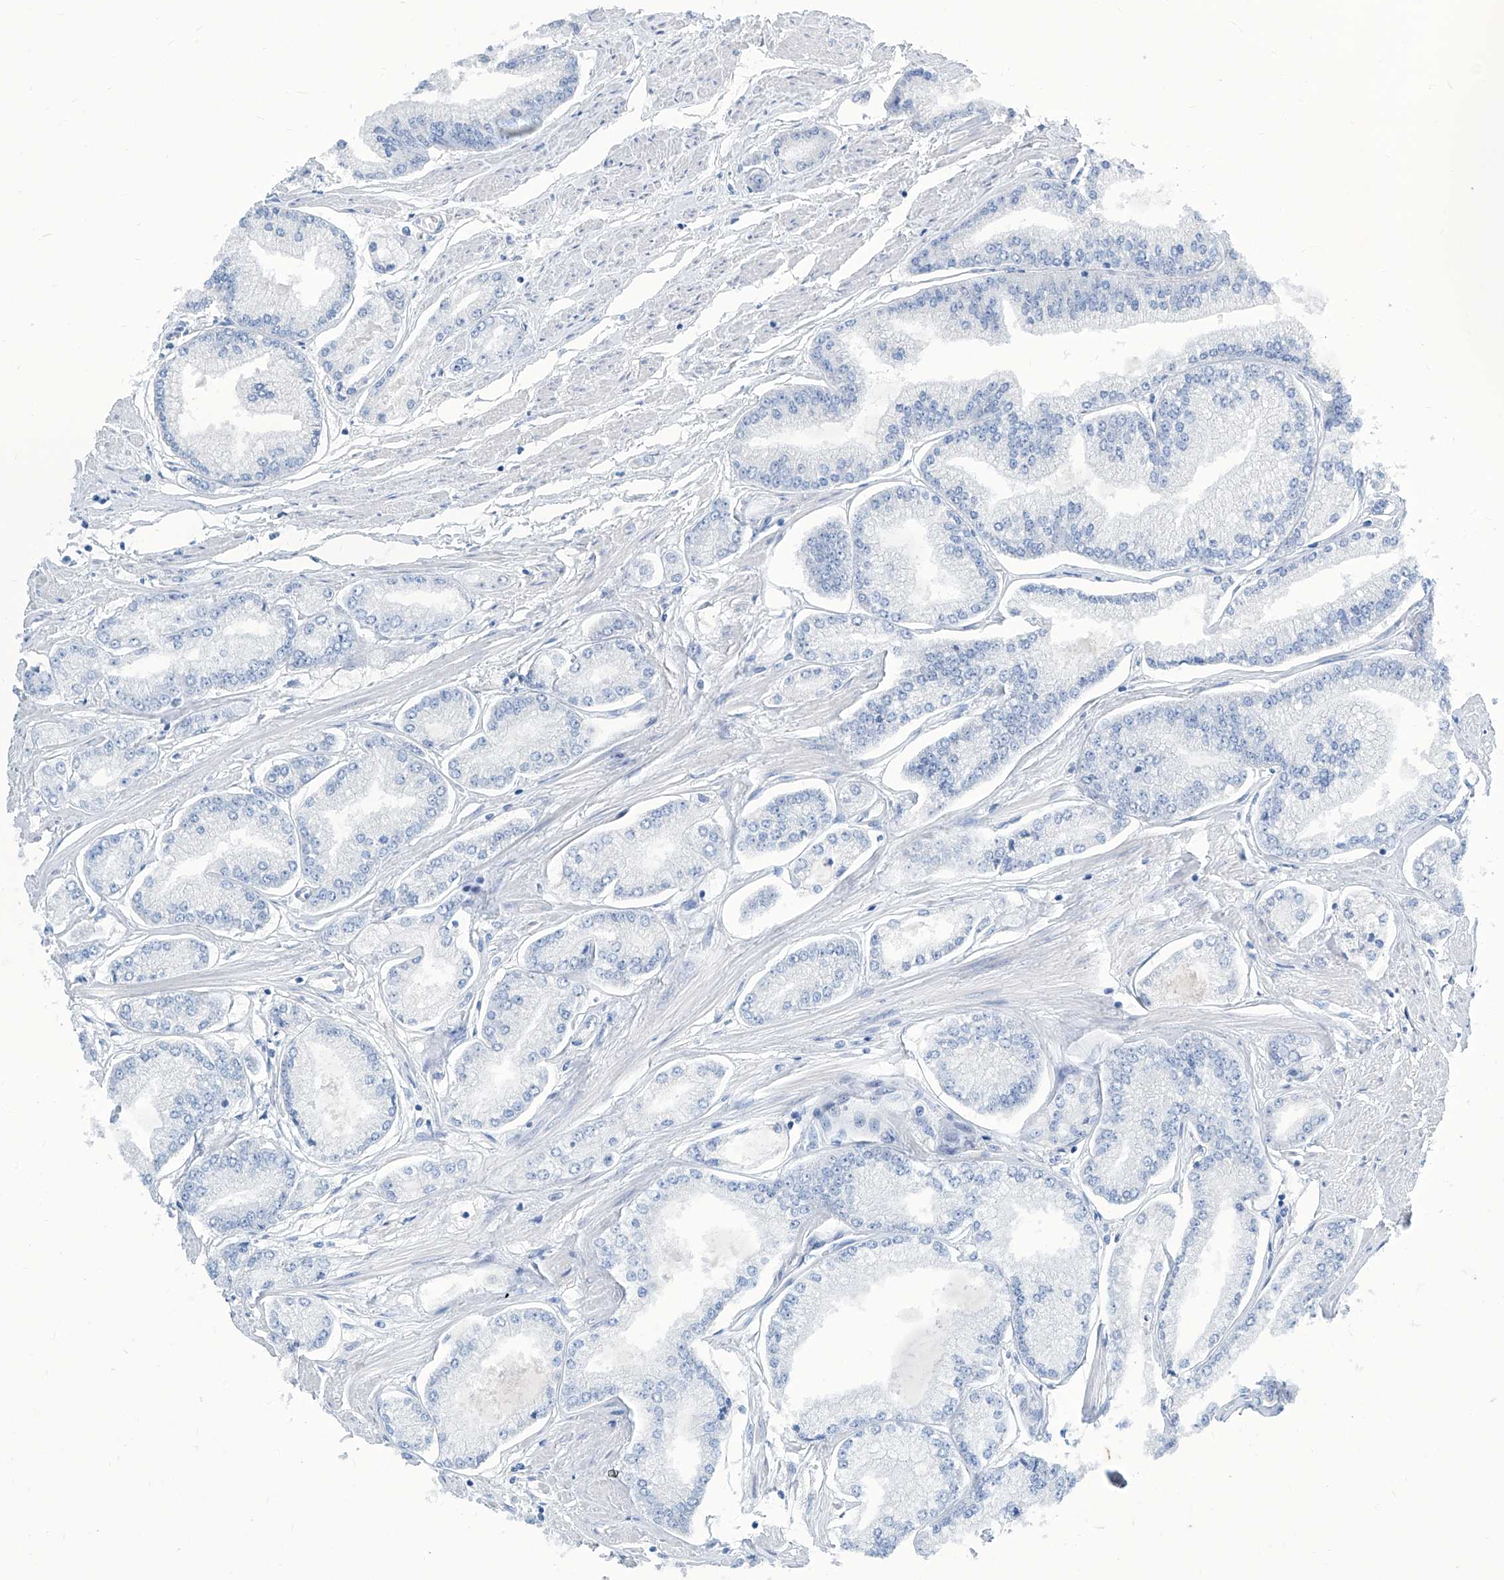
{"staining": {"intensity": "negative", "quantity": "none", "location": "none"}, "tissue": "prostate cancer", "cell_type": "Tumor cells", "image_type": "cancer", "snomed": [{"axis": "morphology", "description": "Adenocarcinoma, Low grade"}, {"axis": "topography", "description": "Prostate"}], "caption": "Tumor cells show no significant protein positivity in prostate cancer (adenocarcinoma (low-grade)).", "gene": "ZNF519", "patient": {"sex": "male", "age": 52}}